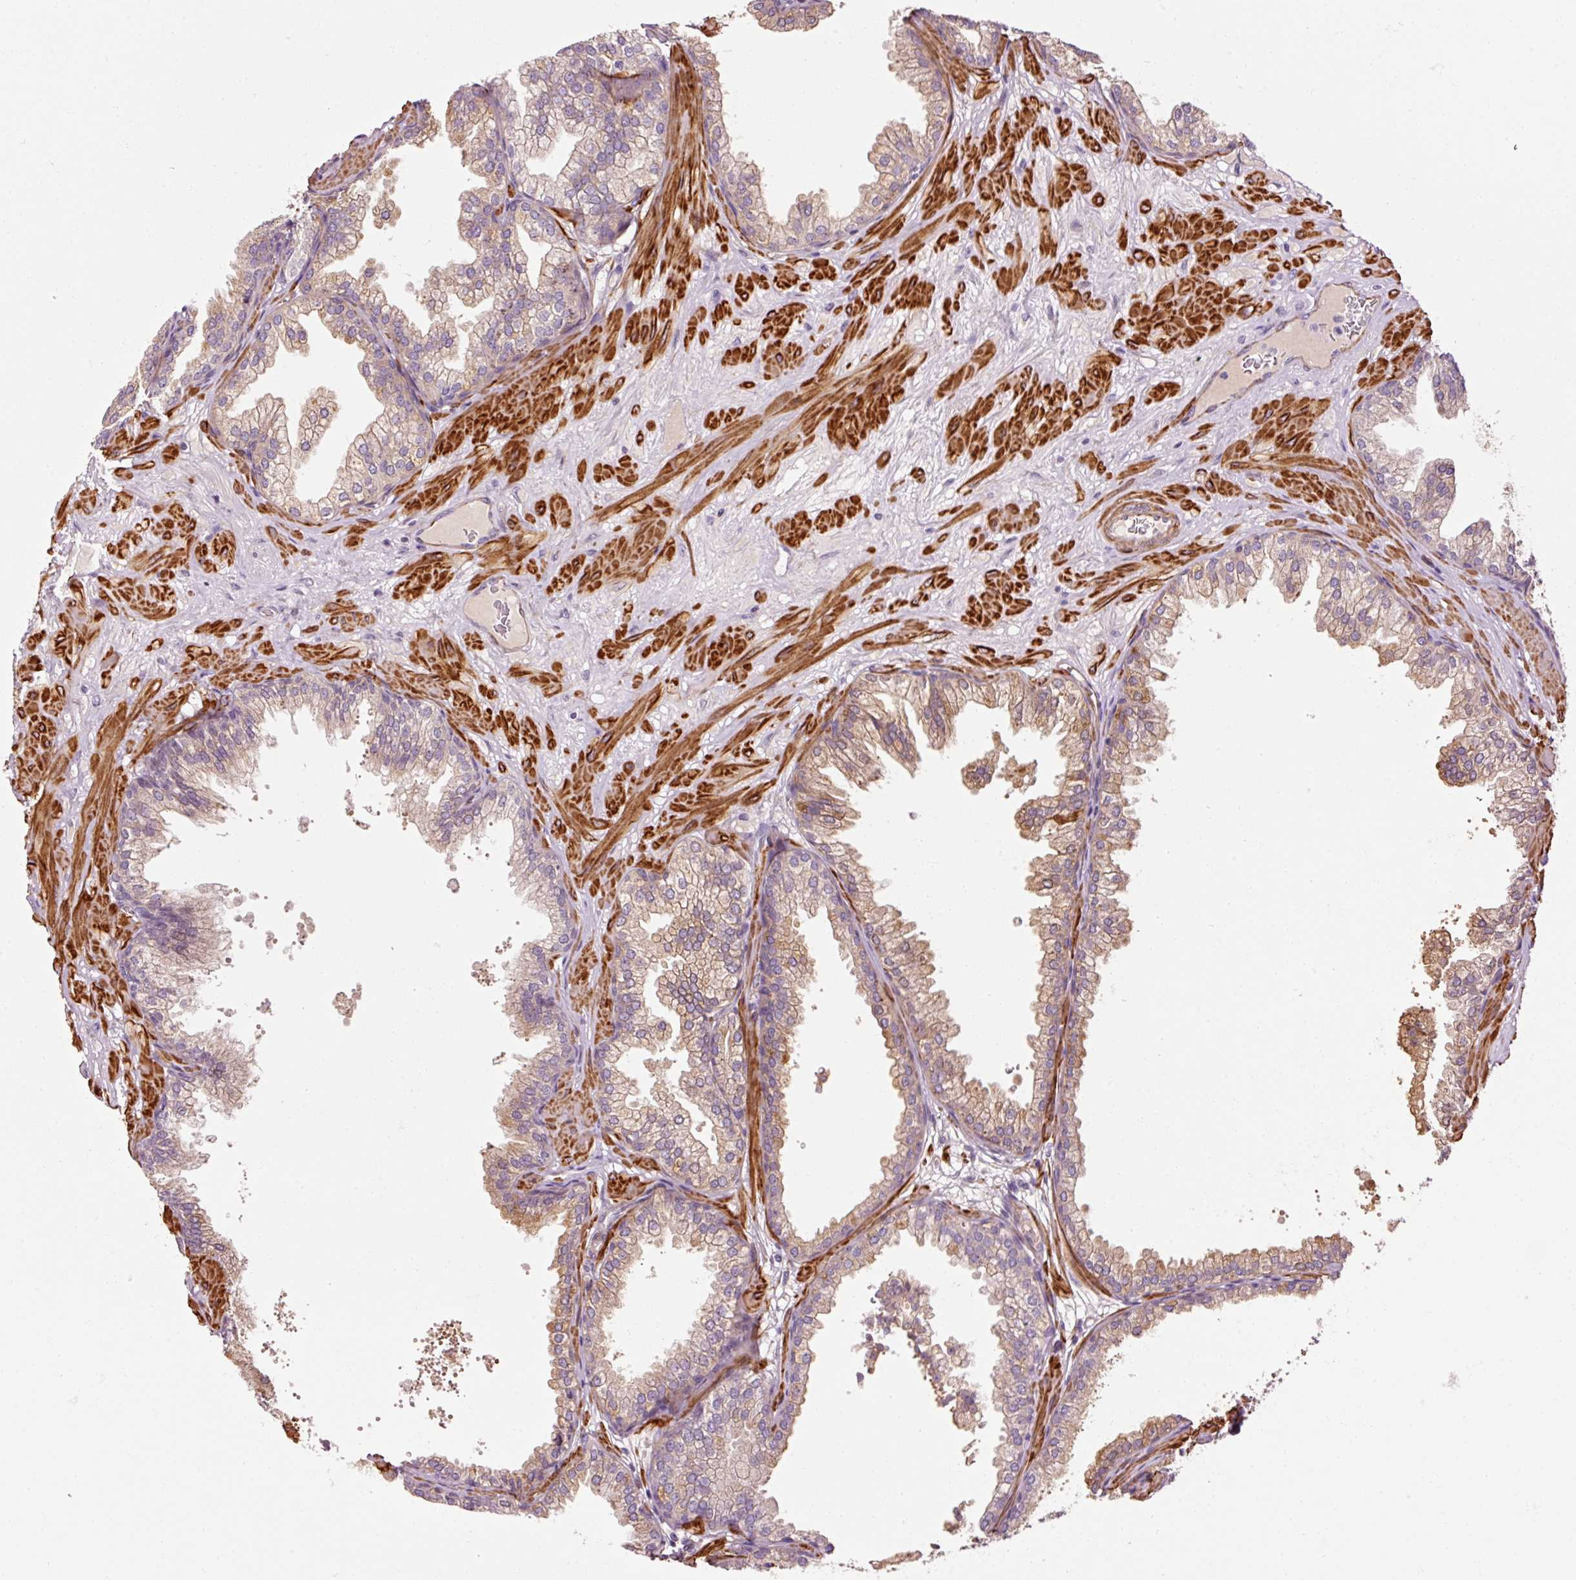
{"staining": {"intensity": "moderate", "quantity": "25%-75%", "location": "cytoplasmic/membranous,nuclear"}, "tissue": "prostate", "cell_type": "Glandular cells", "image_type": "normal", "snomed": [{"axis": "morphology", "description": "Normal tissue, NOS"}, {"axis": "topography", "description": "Prostate"}], "caption": "Brown immunohistochemical staining in unremarkable human prostate reveals moderate cytoplasmic/membranous,nuclear expression in about 25%-75% of glandular cells.", "gene": "ANKRD20A1", "patient": {"sex": "male", "age": 37}}